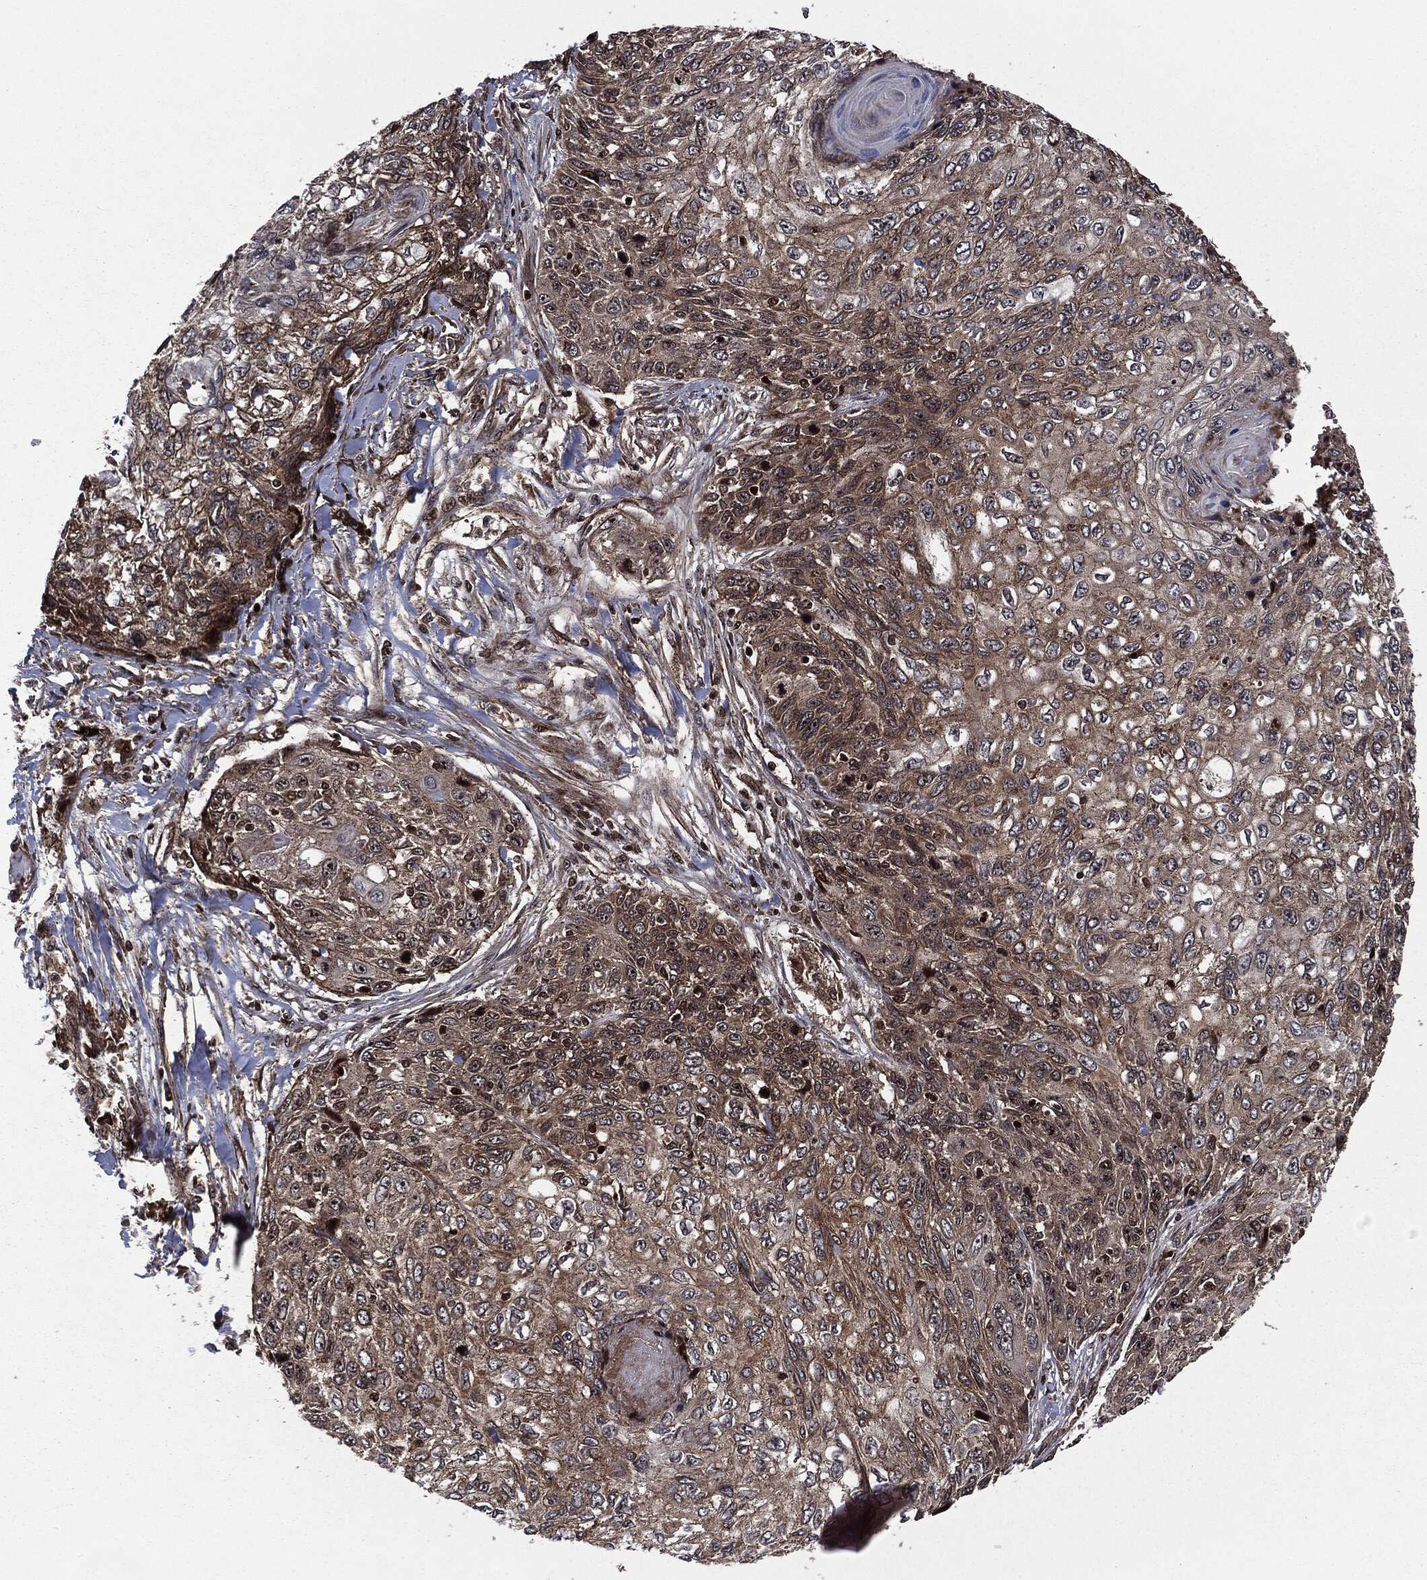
{"staining": {"intensity": "moderate", "quantity": ">75%", "location": "cytoplasmic/membranous"}, "tissue": "skin cancer", "cell_type": "Tumor cells", "image_type": "cancer", "snomed": [{"axis": "morphology", "description": "Squamous cell carcinoma, NOS"}, {"axis": "topography", "description": "Skin"}], "caption": "A histopathology image showing moderate cytoplasmic/membranous staining in about >75% of tumor cells in skin squamous cell carcinoma, as visualized by brown immunohistochemical staining.", "gene": "CARD6", "patient": {"sex": "male", "age": 92}}